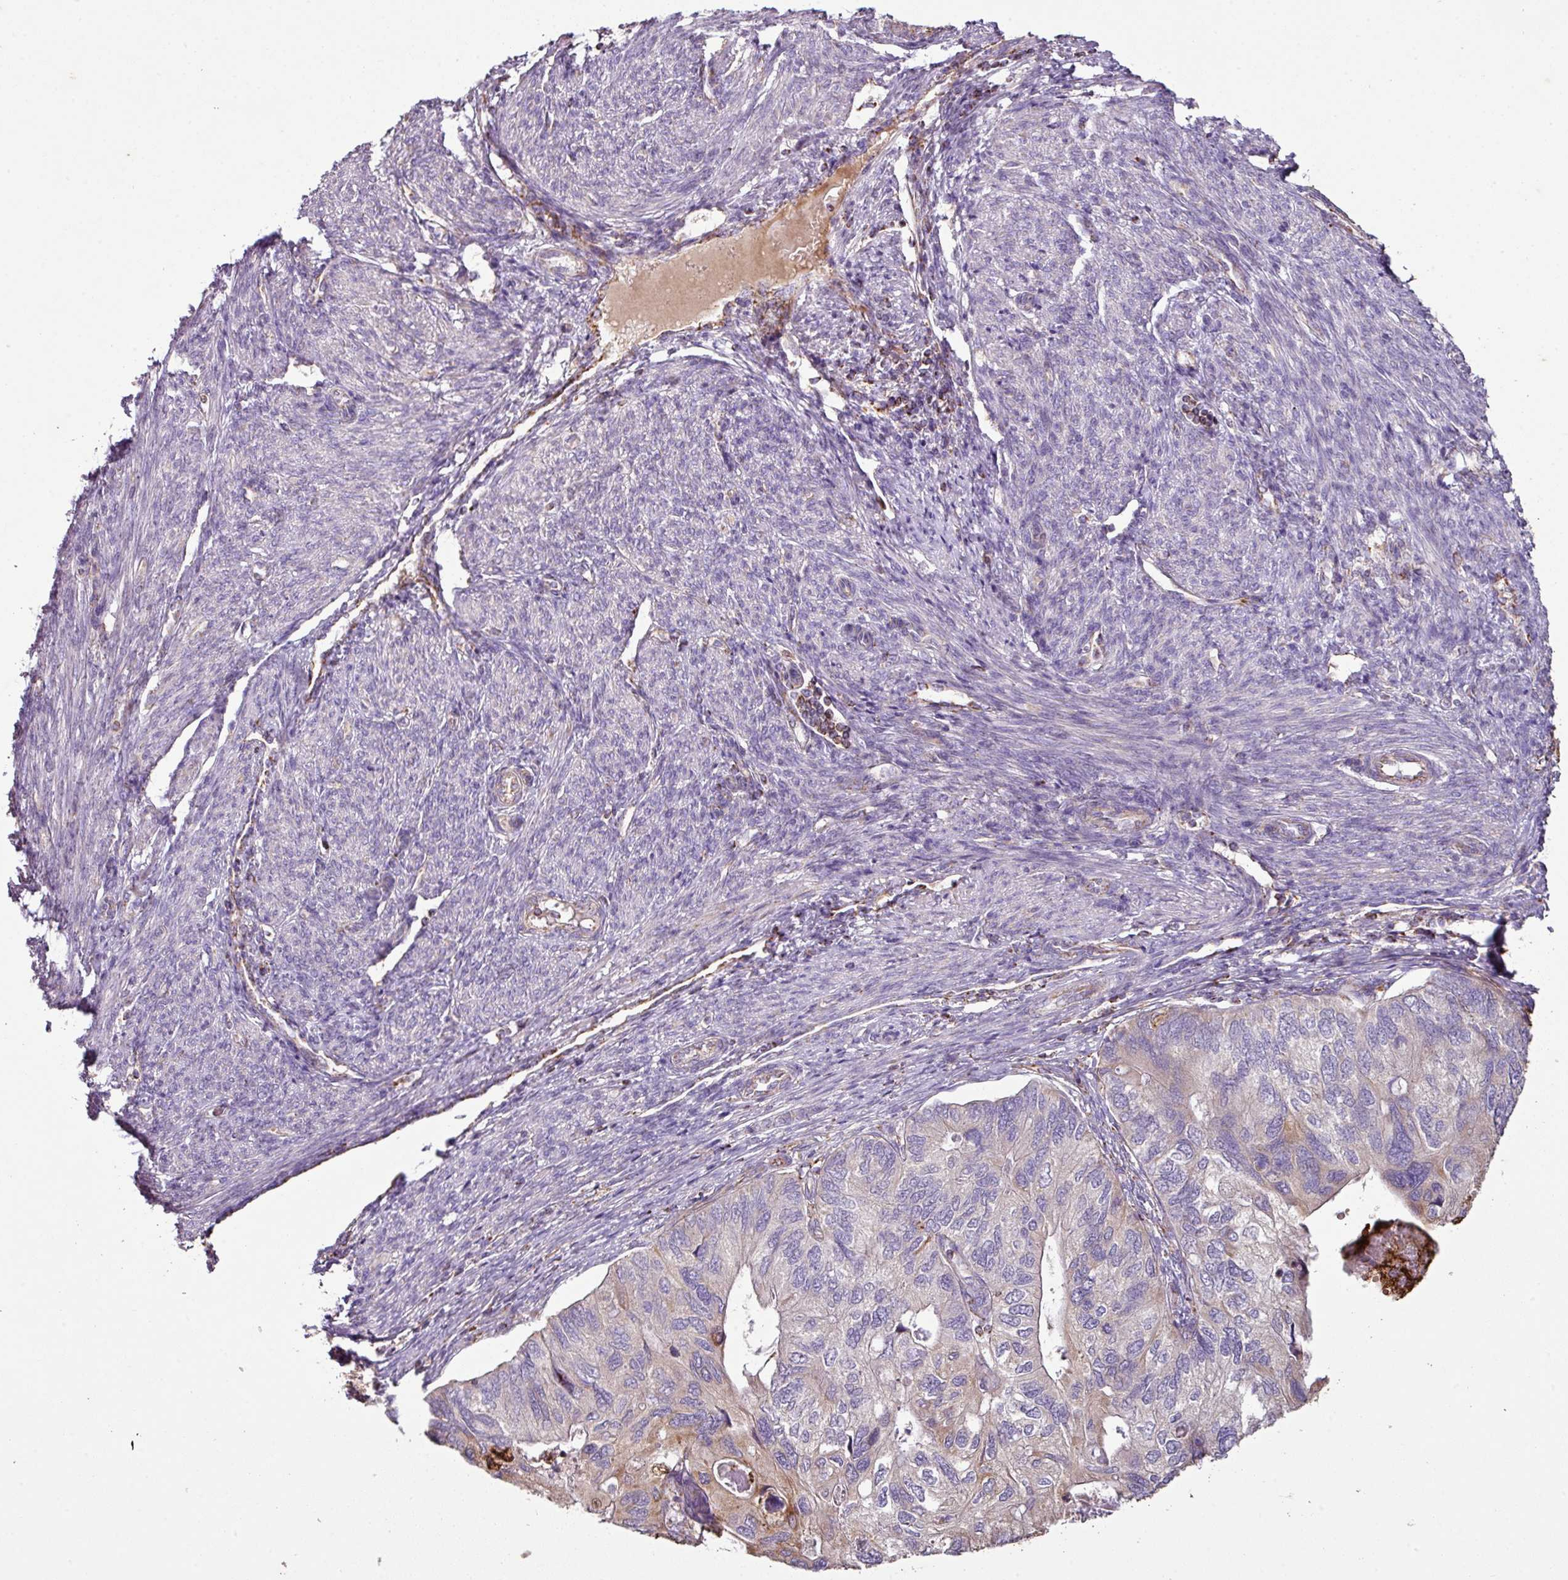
{"staining": {"intensity": "weak", "quantity": "25%-75%", "location": "cytoplasmic/membranous"}, "tissue": "endometrial cancer", "cell_type": "Tumor cells", "image_type": "cancer", "snomed": [{"axis": "morphology", "description": "Carcinoma, NOS"}, {"axis": "topography", "description": "Uterus"}], "caption": "A brown stain labels weak cytoplasmic/membranous expression of a protein in human endometrial carcinoma tumor cells.", "gene": "SQOR", "patient": {"sex": "female", "age": 76}}